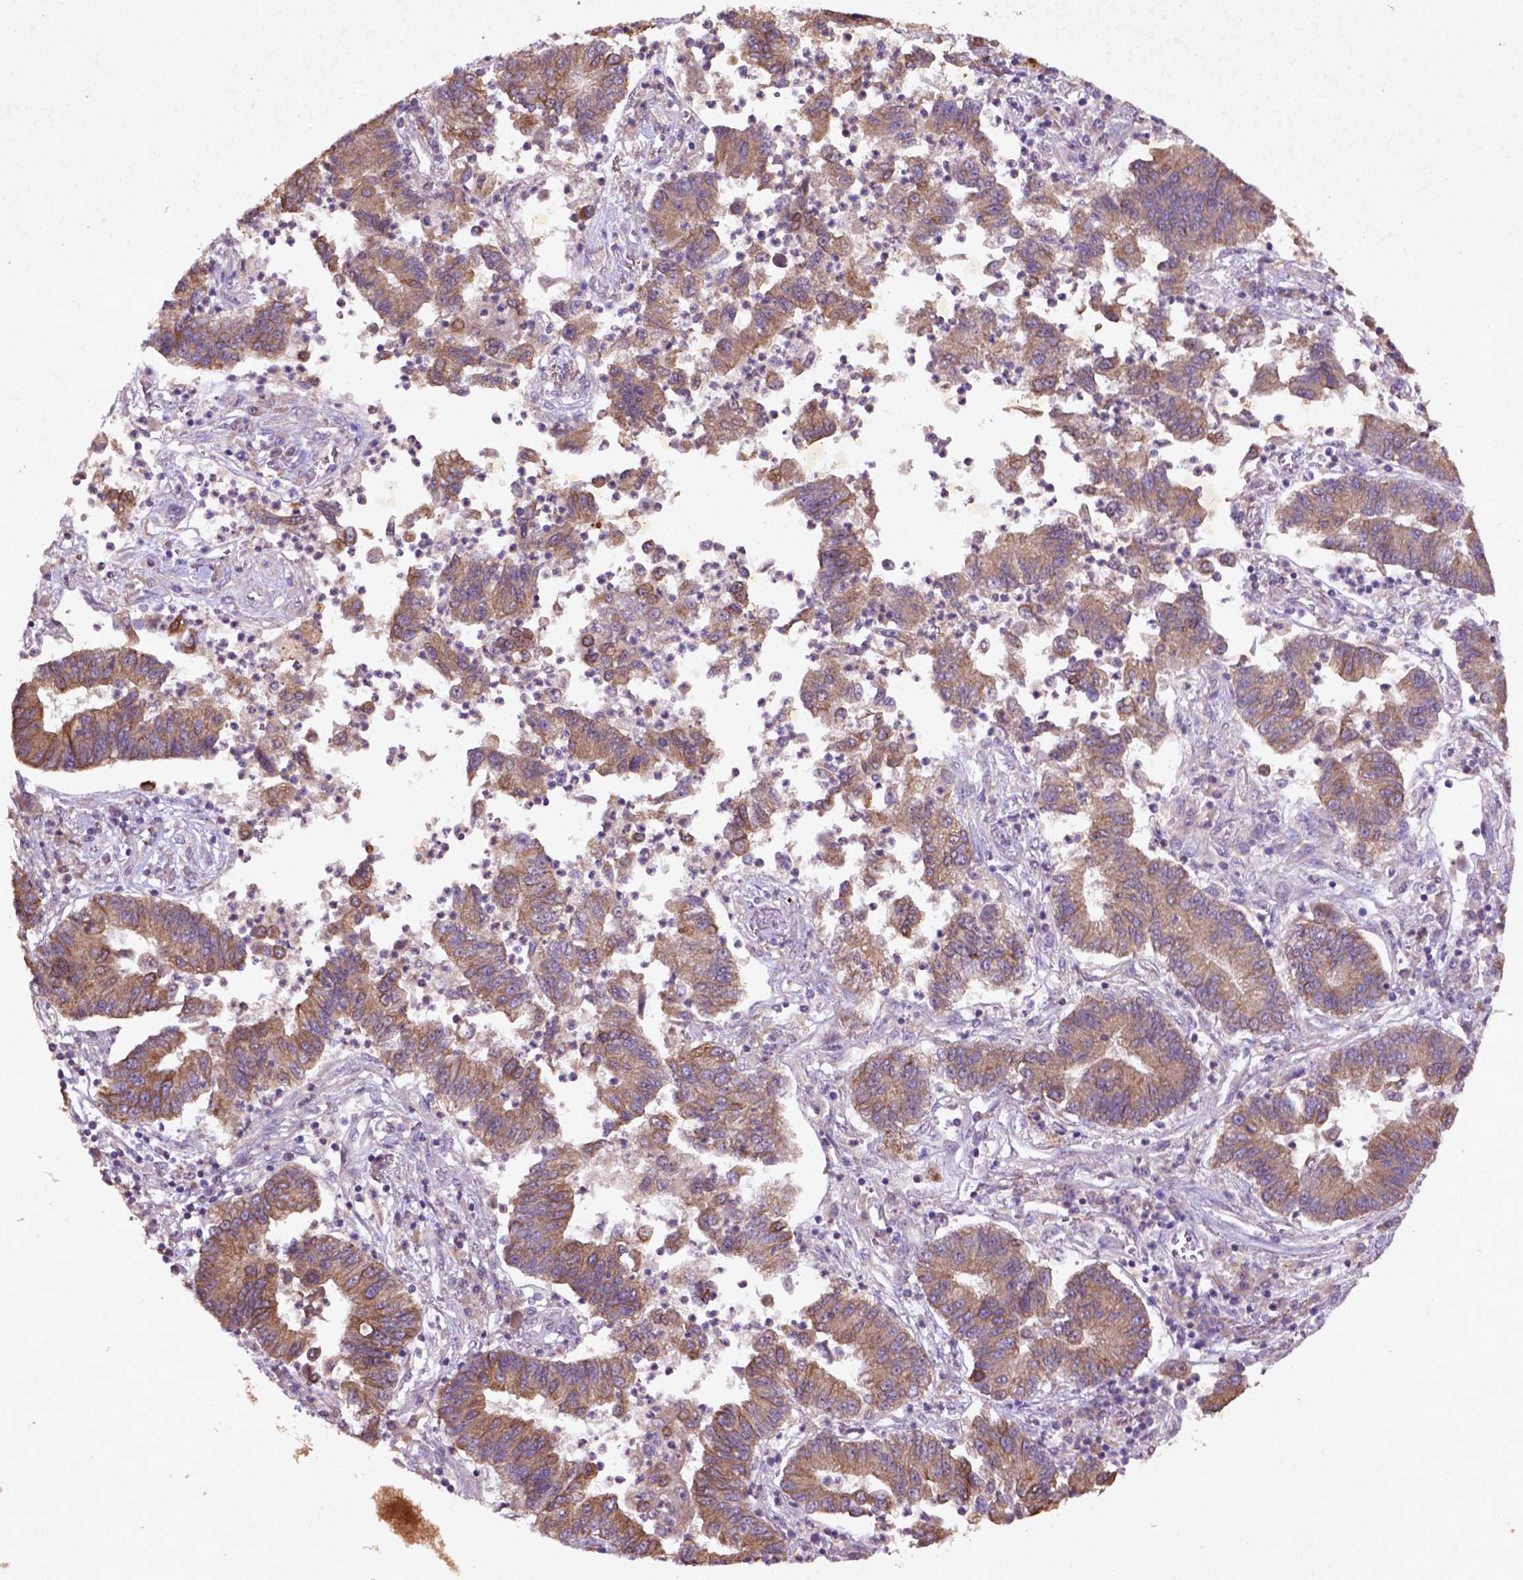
{"staining": {"intensity": "moderate", "quantity": ">75%", "location": "cytoplasmic/membranous"}, "tissue": "lung cancer", "cell_type": "Tumor cells", "image_type": "cancer", "snomed": [{"axis": "morphology", "description": "Adenocarcinoma, NOS"}, {"axis": "topography", "description": "Lung"}], "caption": "The micrograph displays a brown stain indicating the presence of a protein in the cytoplasmic/membranous of tumor cells in adenocarcinoma (lung).", "gene": "COQ2", "patient": {"sex": "female", "age": 57}}